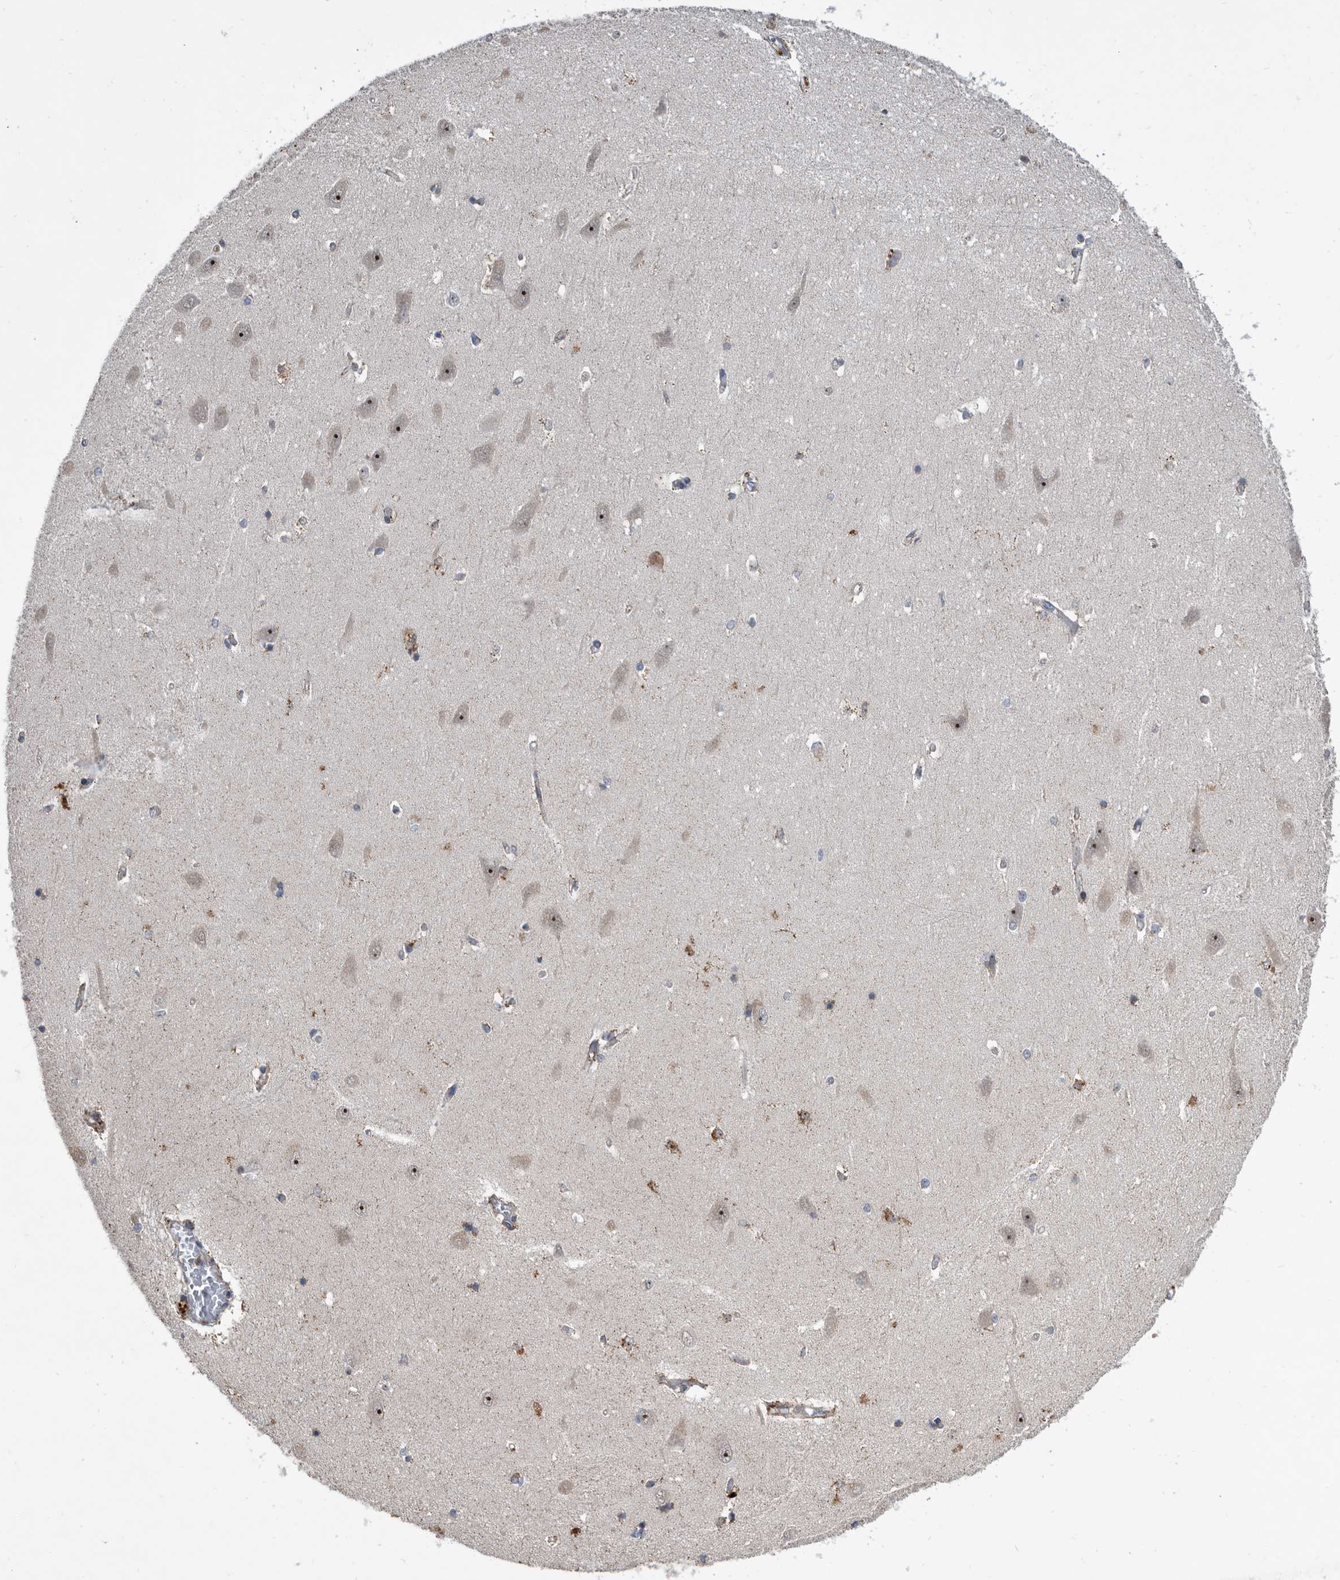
{"staining": {"intensity": "moderate", "quantity": "25%-75%", "location": "cytoplasmic/membranous"}, "tissue": "hippocampus", "cell_type": "Glial cells", "image_type": "normal", "snomed": [{"axis": "morphology", "description": "Normal tissue, NOS"}, {"axis": "topography", "description": "Hippocampus"}], "caption": "About 25%-75% of glial cells in normal hippocampus exhibit moderate cytoplasmic/membranous protein positivity as visualized by brown immunohistochemical staining.", "gene": "PI15", "patient": {"sex": "male", "age": 45}}